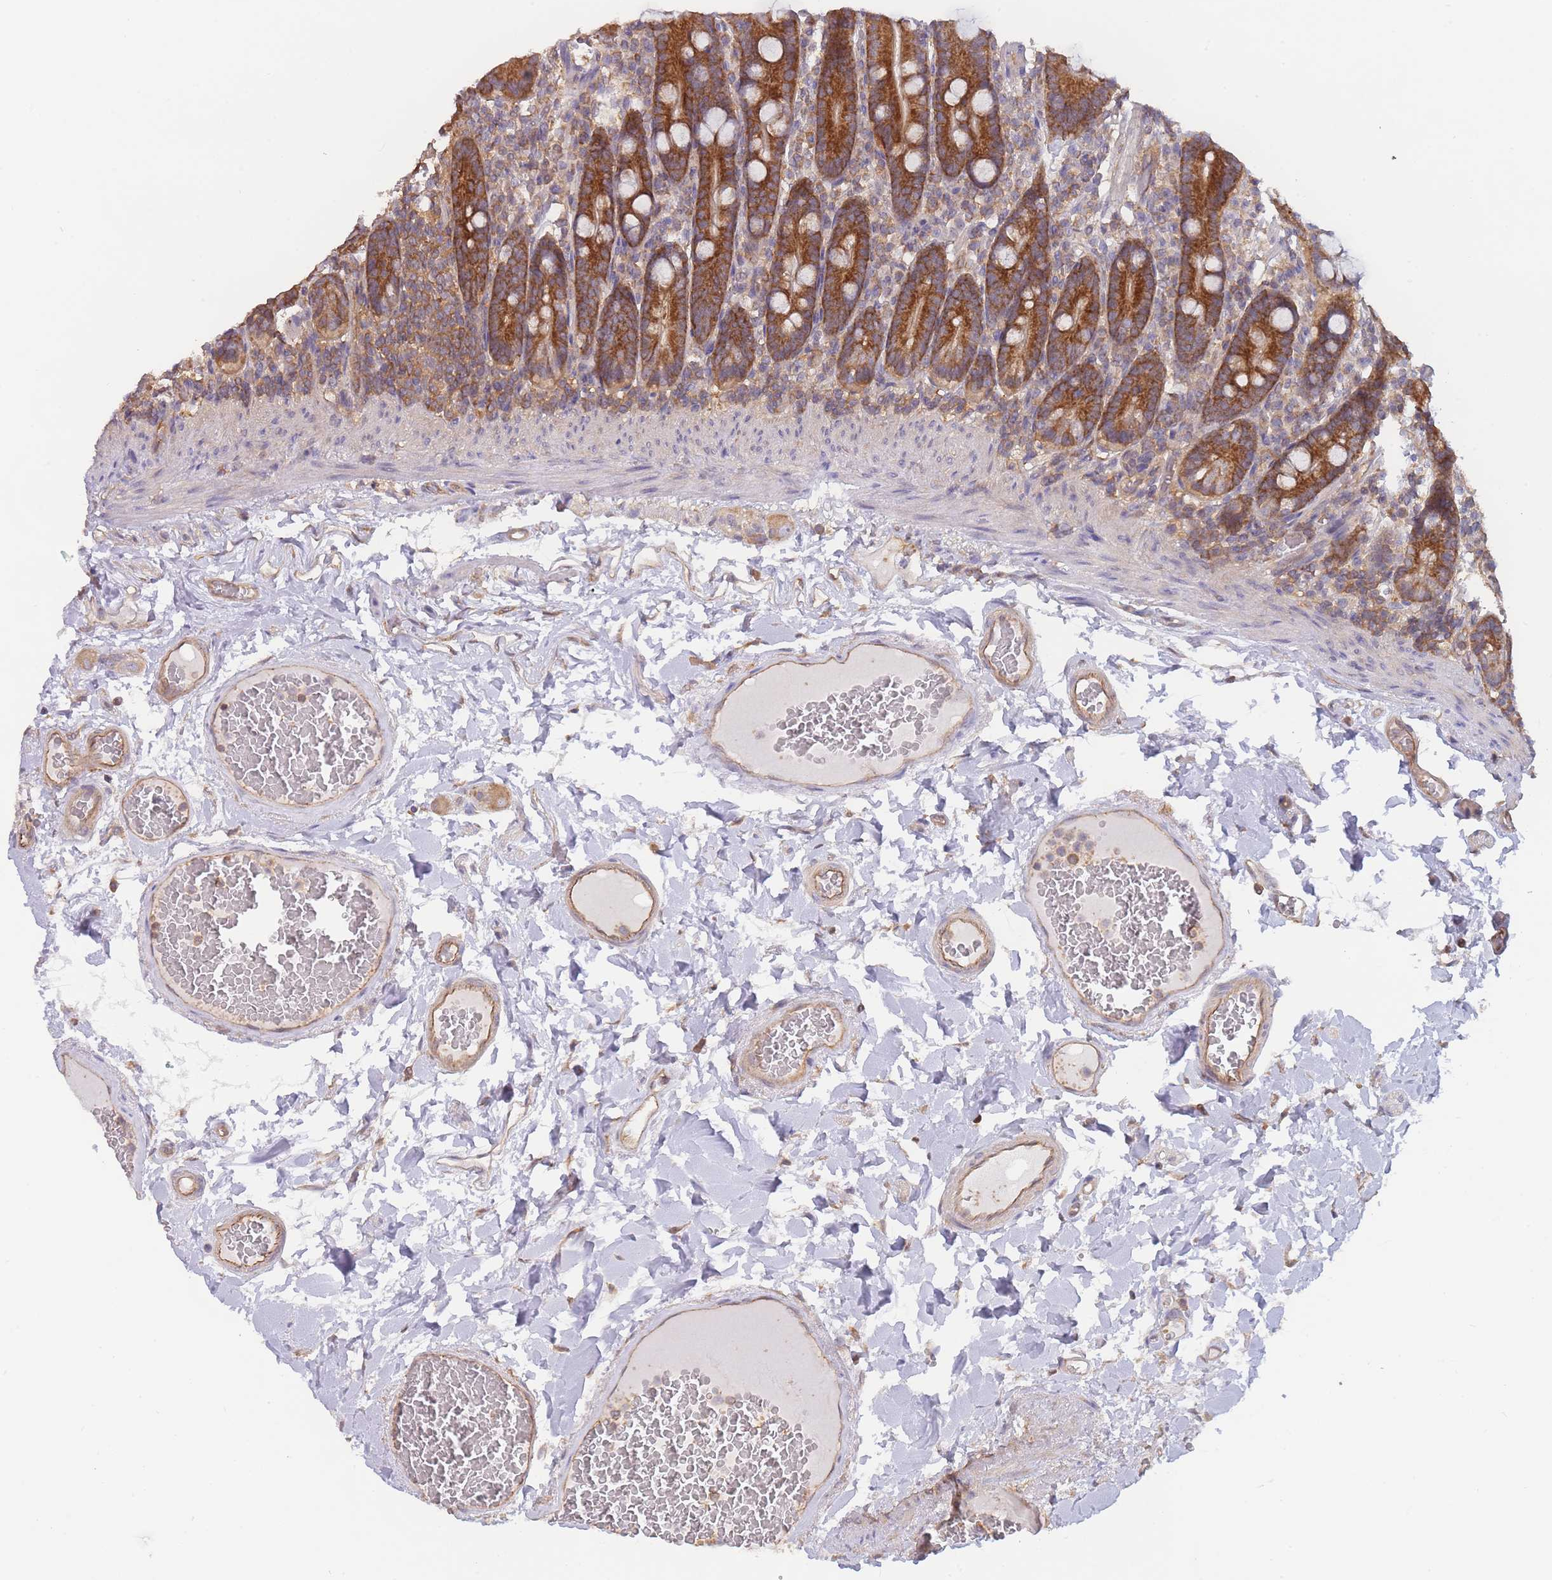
{"staining": {"intensity": "strong", "quantity": ">75%", "location": "cytoplasmic/membranous"}, "tissue": "duodenum", "cell_type": "Glandular cells", "image_type": "normal", "snomed": [{"axis": "morphology", "description": "Normal tissue, NOS"}, {"axis": "topography", "description": "Duodenum"}], "caption": "DAB (3,3'-diaminobenzidine) immunohistochemical staining of benign human duodenum exhibits strong cytoplasmic/membranous protein expression in about >75% of glandular cells.", "gene": "MRPS18B", "patient": {"sex": "female", "age": 62}}